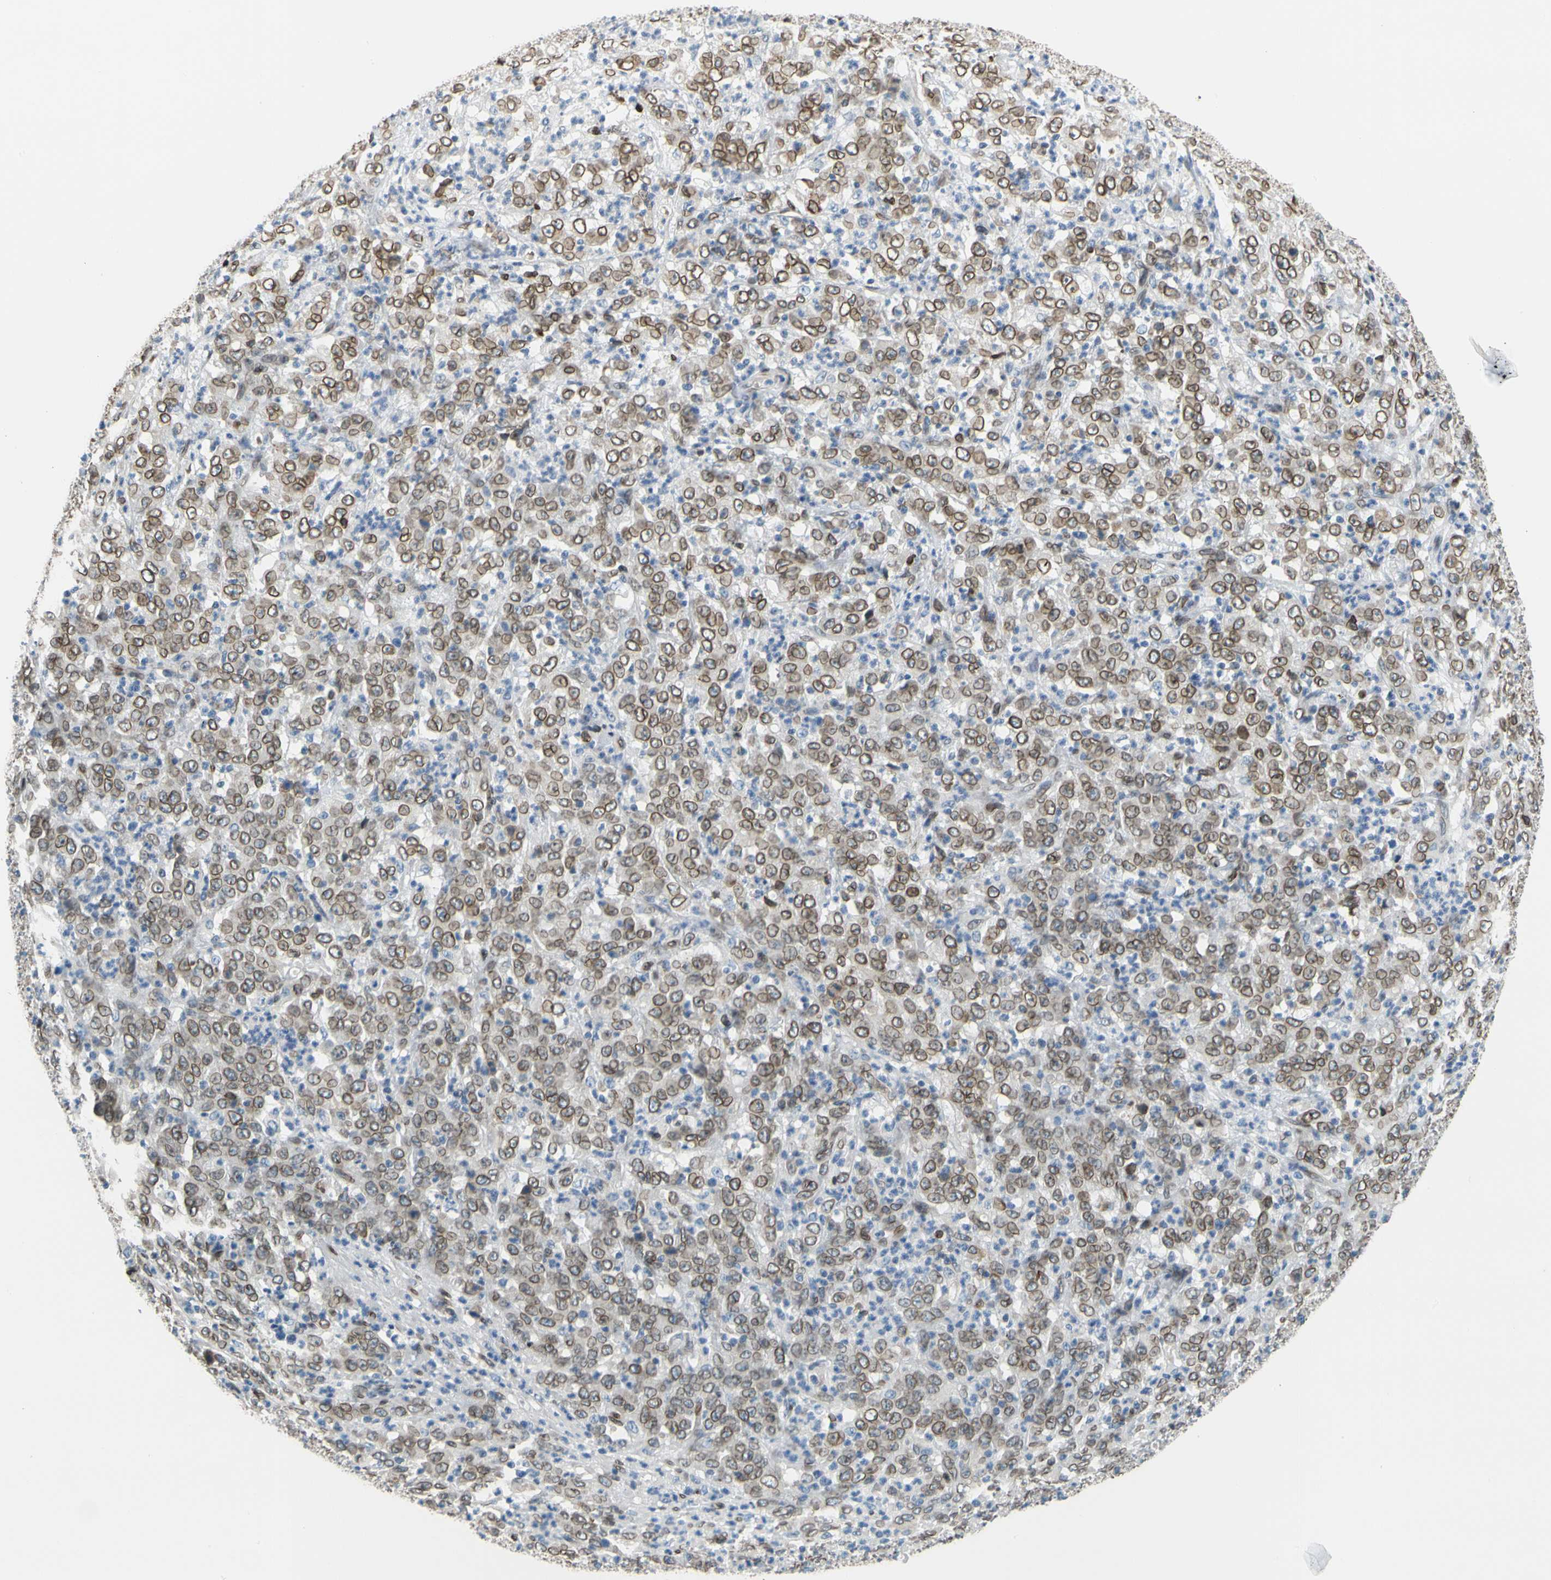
{"staining": {"intensity": "moderate", "quantity": ">75%", "location": "cytoplasmic/membranous,nuclear"}, "tissue": "stomach cancer", "cell_type": "Tumor cells", "image_type": "cancer", "snomed": [{"axis": "morphology", "description": "Adenocarcinoma, NOS"}, {"axis": "topography", "description": "Stomach, lower"}], "caption": "Tumor cells display medium levels of moderate cytoplasmic/membranous and nuclear positivity in about >75% of cells in human stomach cancer. (IHC, brightfield microscopy, high magnification).", "gene": "SUN1", "patient": {"sex": "female", "age": 71}}